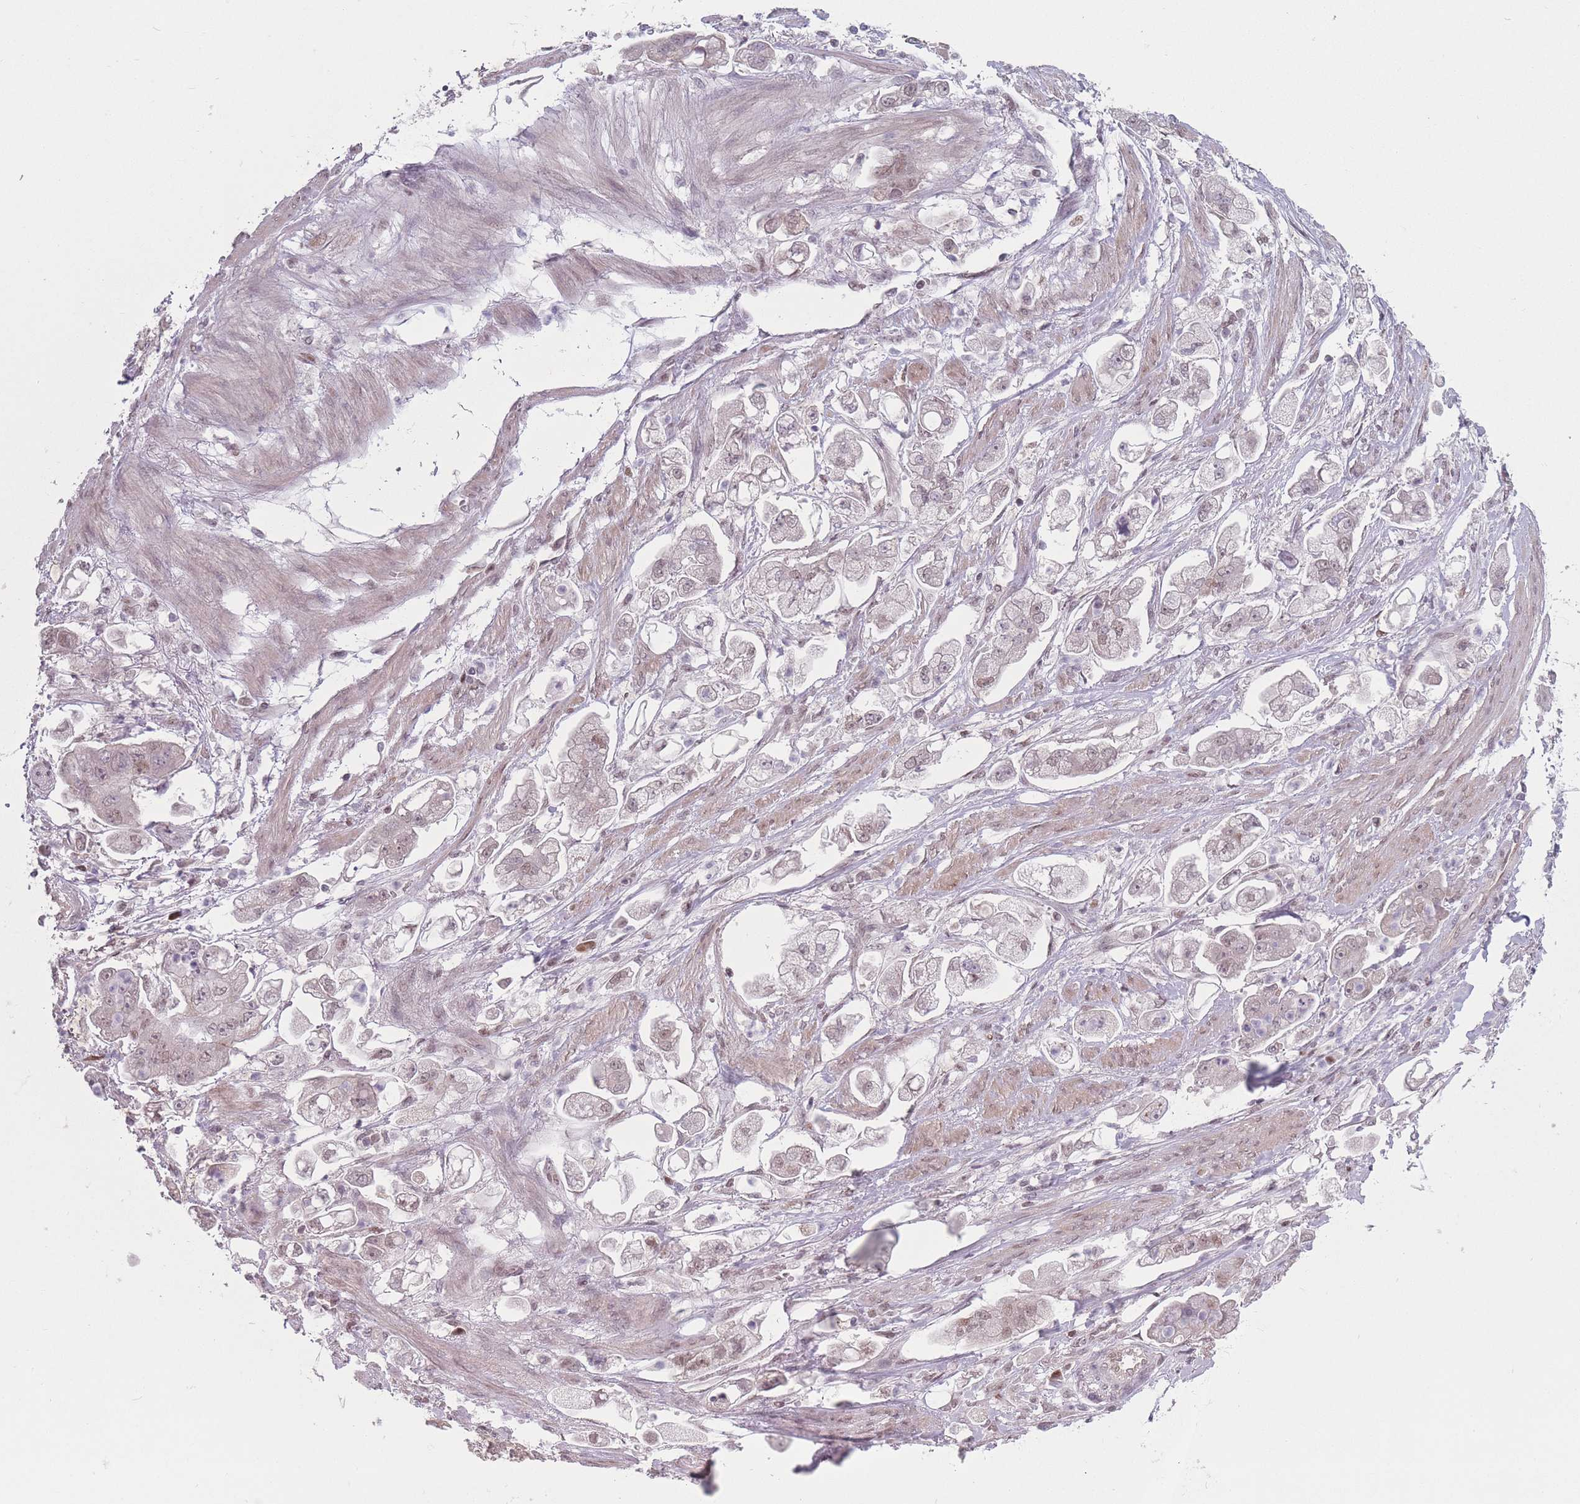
{"staining": {"intensity": "weak", "quantity": "<25%", "location": "cytoplasmic/membranous,nuclear"}, "tissue": "stomach cancer", "cell_type": "Tumor cells", "image_type": "cancer", "snomed": [{"axis": "morphology", "description": "Adenocarcinoma, NOS"}, {"axis": "topography", "description": "Stomach"}], "caption": "A photomicrograph of human adenocarcinoma (stomach) is negative for staining in tumor cells. Nuclei are stained in blue.", "gene": "SH3BGRL2", "patient": {"sex": "male", "age": 62}}